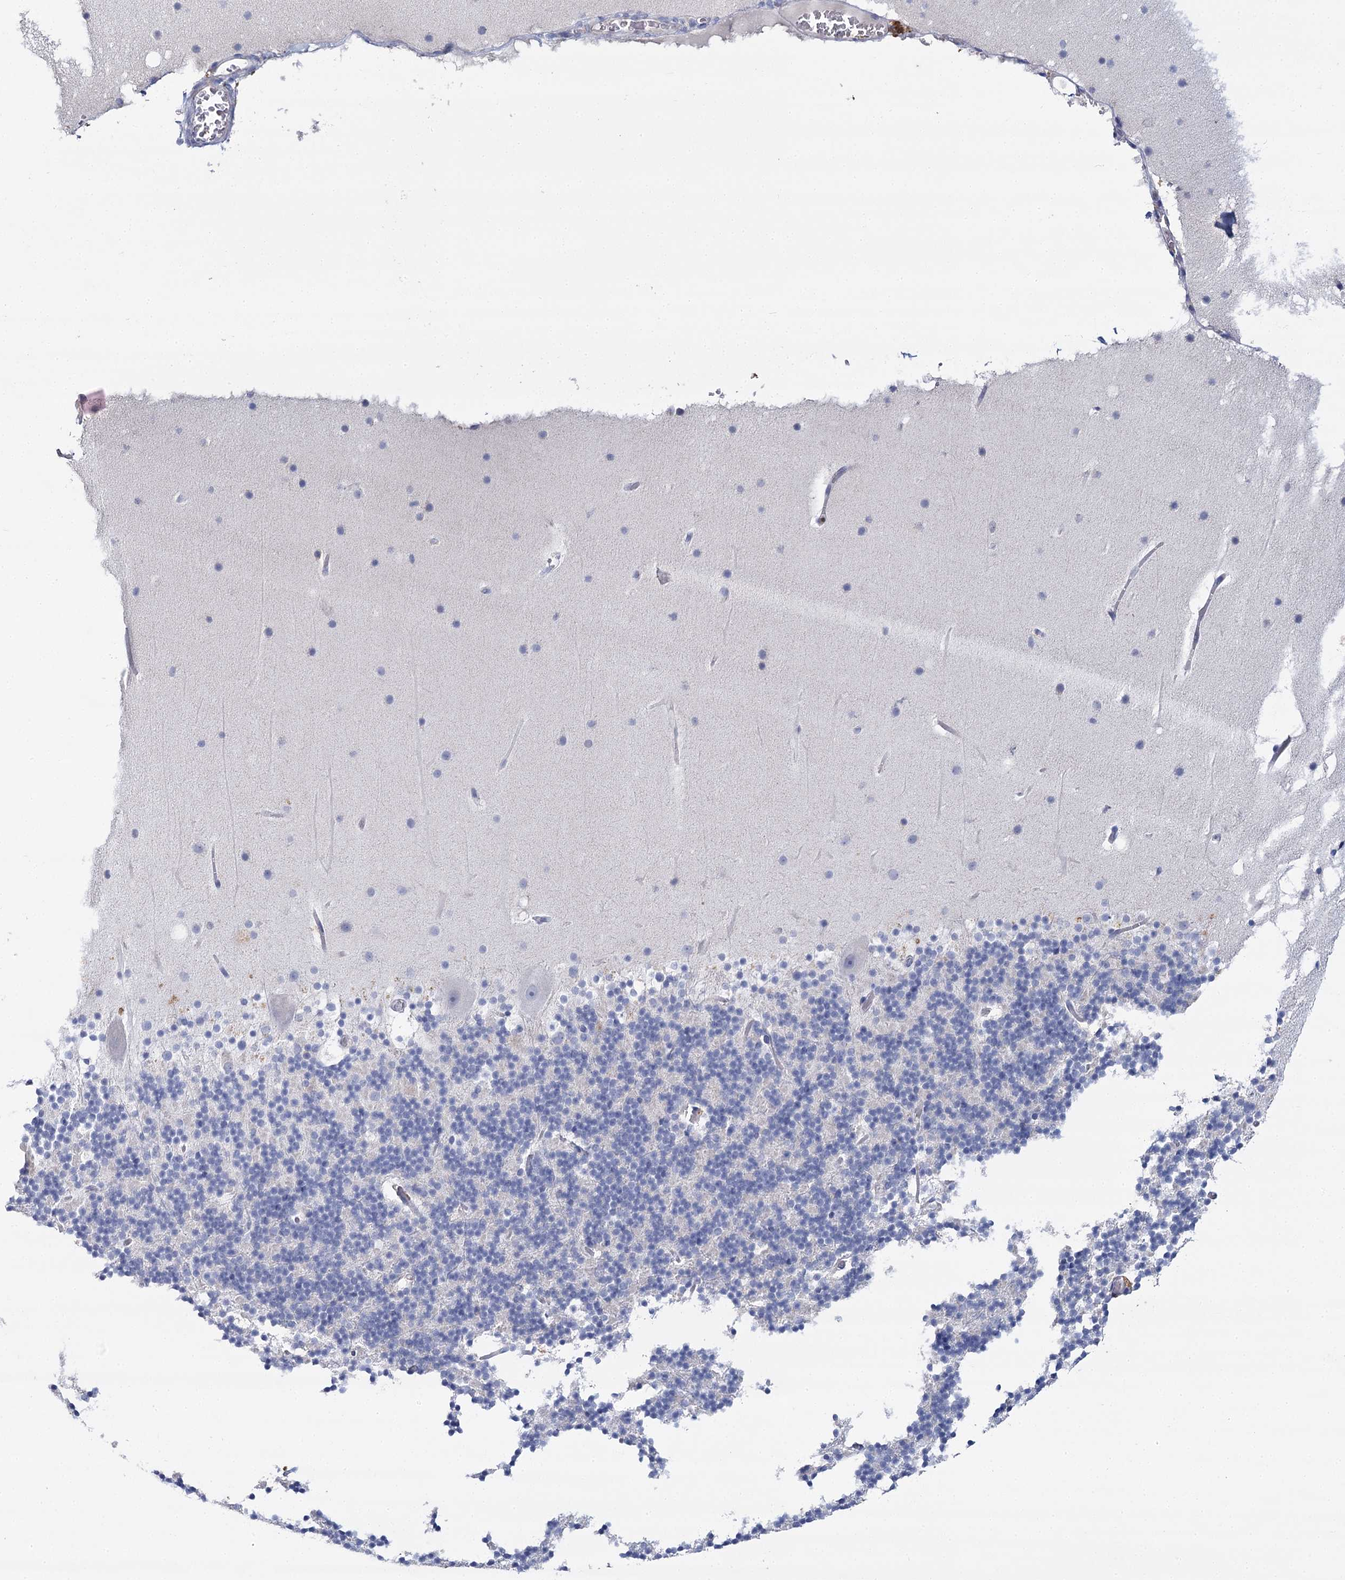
{"staining": {"intensity": "negative", "quantity": "none", "location": "none"}, "tissue": "cerebellum", "cell_type": "Cells in granular layer", "image_type": "normal", "snomed": [{"axis": "morphology", "description": "Normal tissue, NOS"}, {"axis": "topography", "description": "Cerebellum"}], "caption": "This is an immunohistochemistry image of unremarkable human cerebellum. There is no staining in cells in granular layer.", "gene": "IGSF3", "patient": {"sex": "male", "age": 57}}